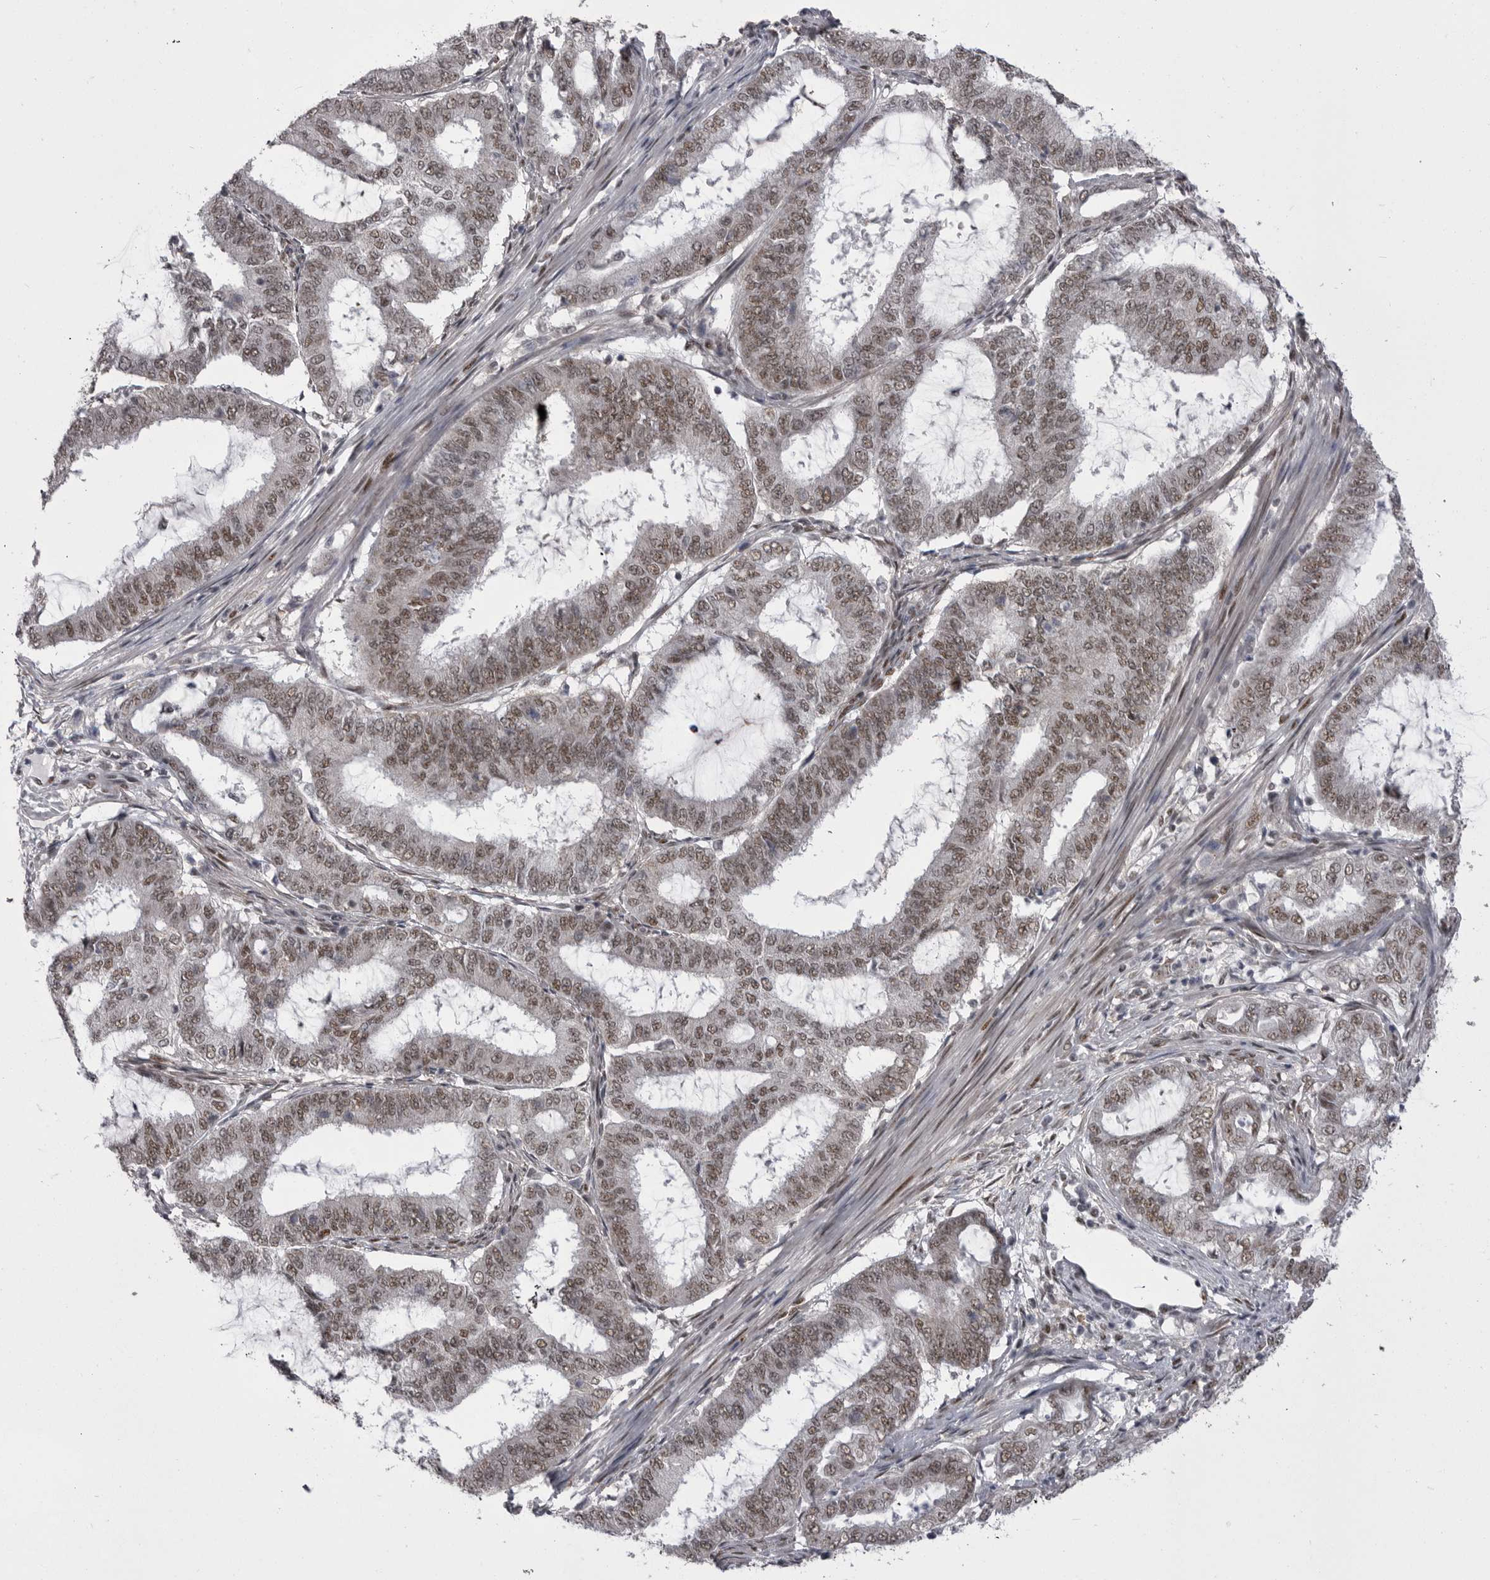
{"staining": {"intensity": "moderate", "quantity": ">75%", "location": "nuclear"}, "tissue": "endometrial cancer", "cell_type": "Tumor cells", "image_type": "cancer", "snomed": [{"axis": "morphology", "description": "Adenocarcinoma, NOS"}, {"axis": "topography", "description": "Endometrium"}], "caption": "Protein staining by IHC reveals moderate nuclear staining in approximately >75% of tumor cells in endometrial cancer (adenocarcinoma).", "gene": "MEPCE", "patient": {"sex": "female", "age": 51}}